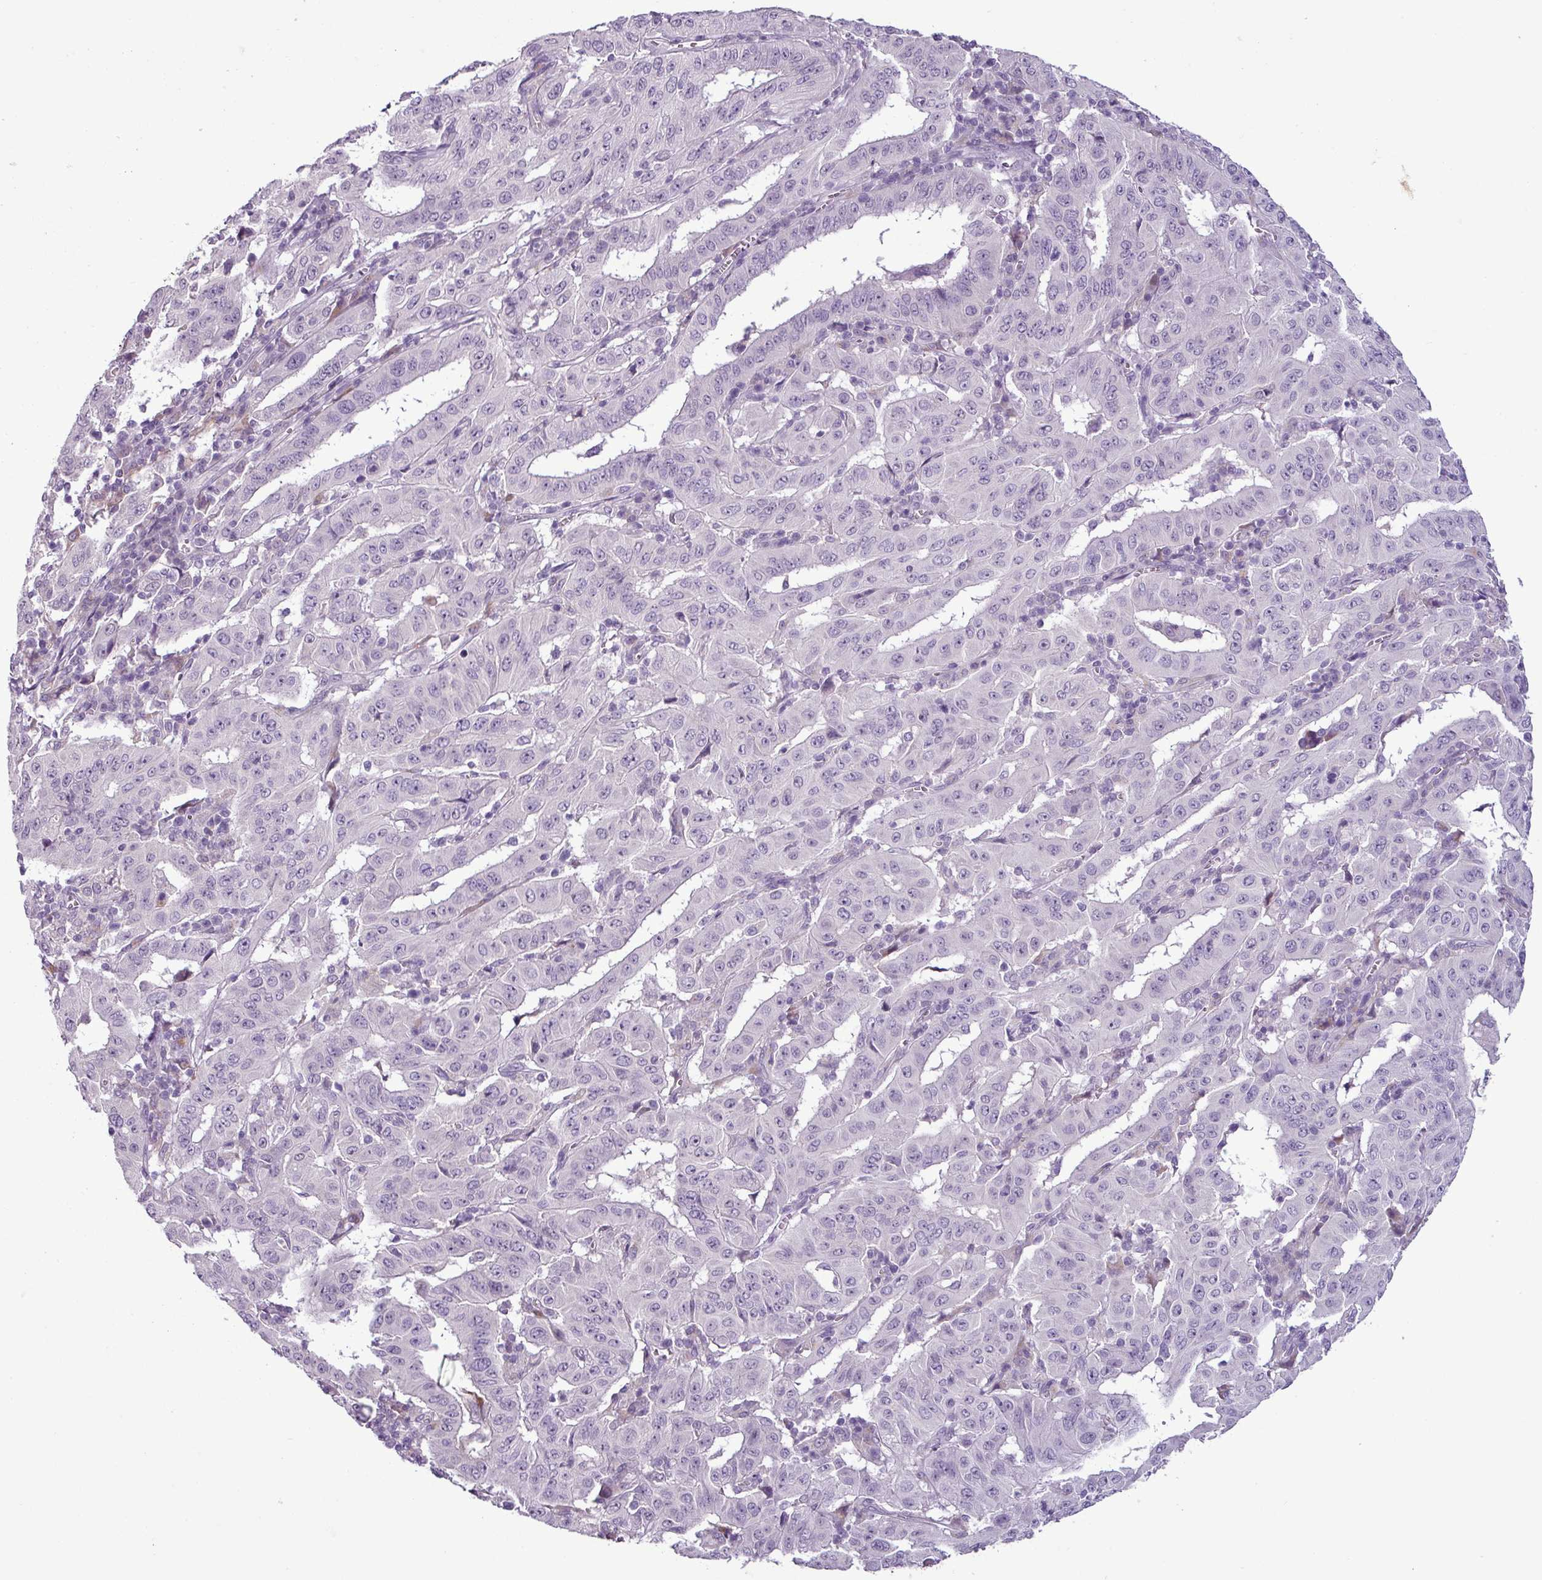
{"staining": {"intensity": "negative", "quantity": "none", "location": "none"}, "tissue": "pancreatic cancer", "cell_type": "Tumor cells", "image_type": "cancer", "snomed": [{"axis": "morphology", "description": "Adenocarcinoma, NOS"}, {"axis": "topography", "description": "Pancreas"}], "caption": "Protein analysis of pancreatic cancer (adenocarcinoma) shows no significant positivity in tumor cells.", "gene": "C9orf24", "patient": {"sex": "male", "age": 63}}